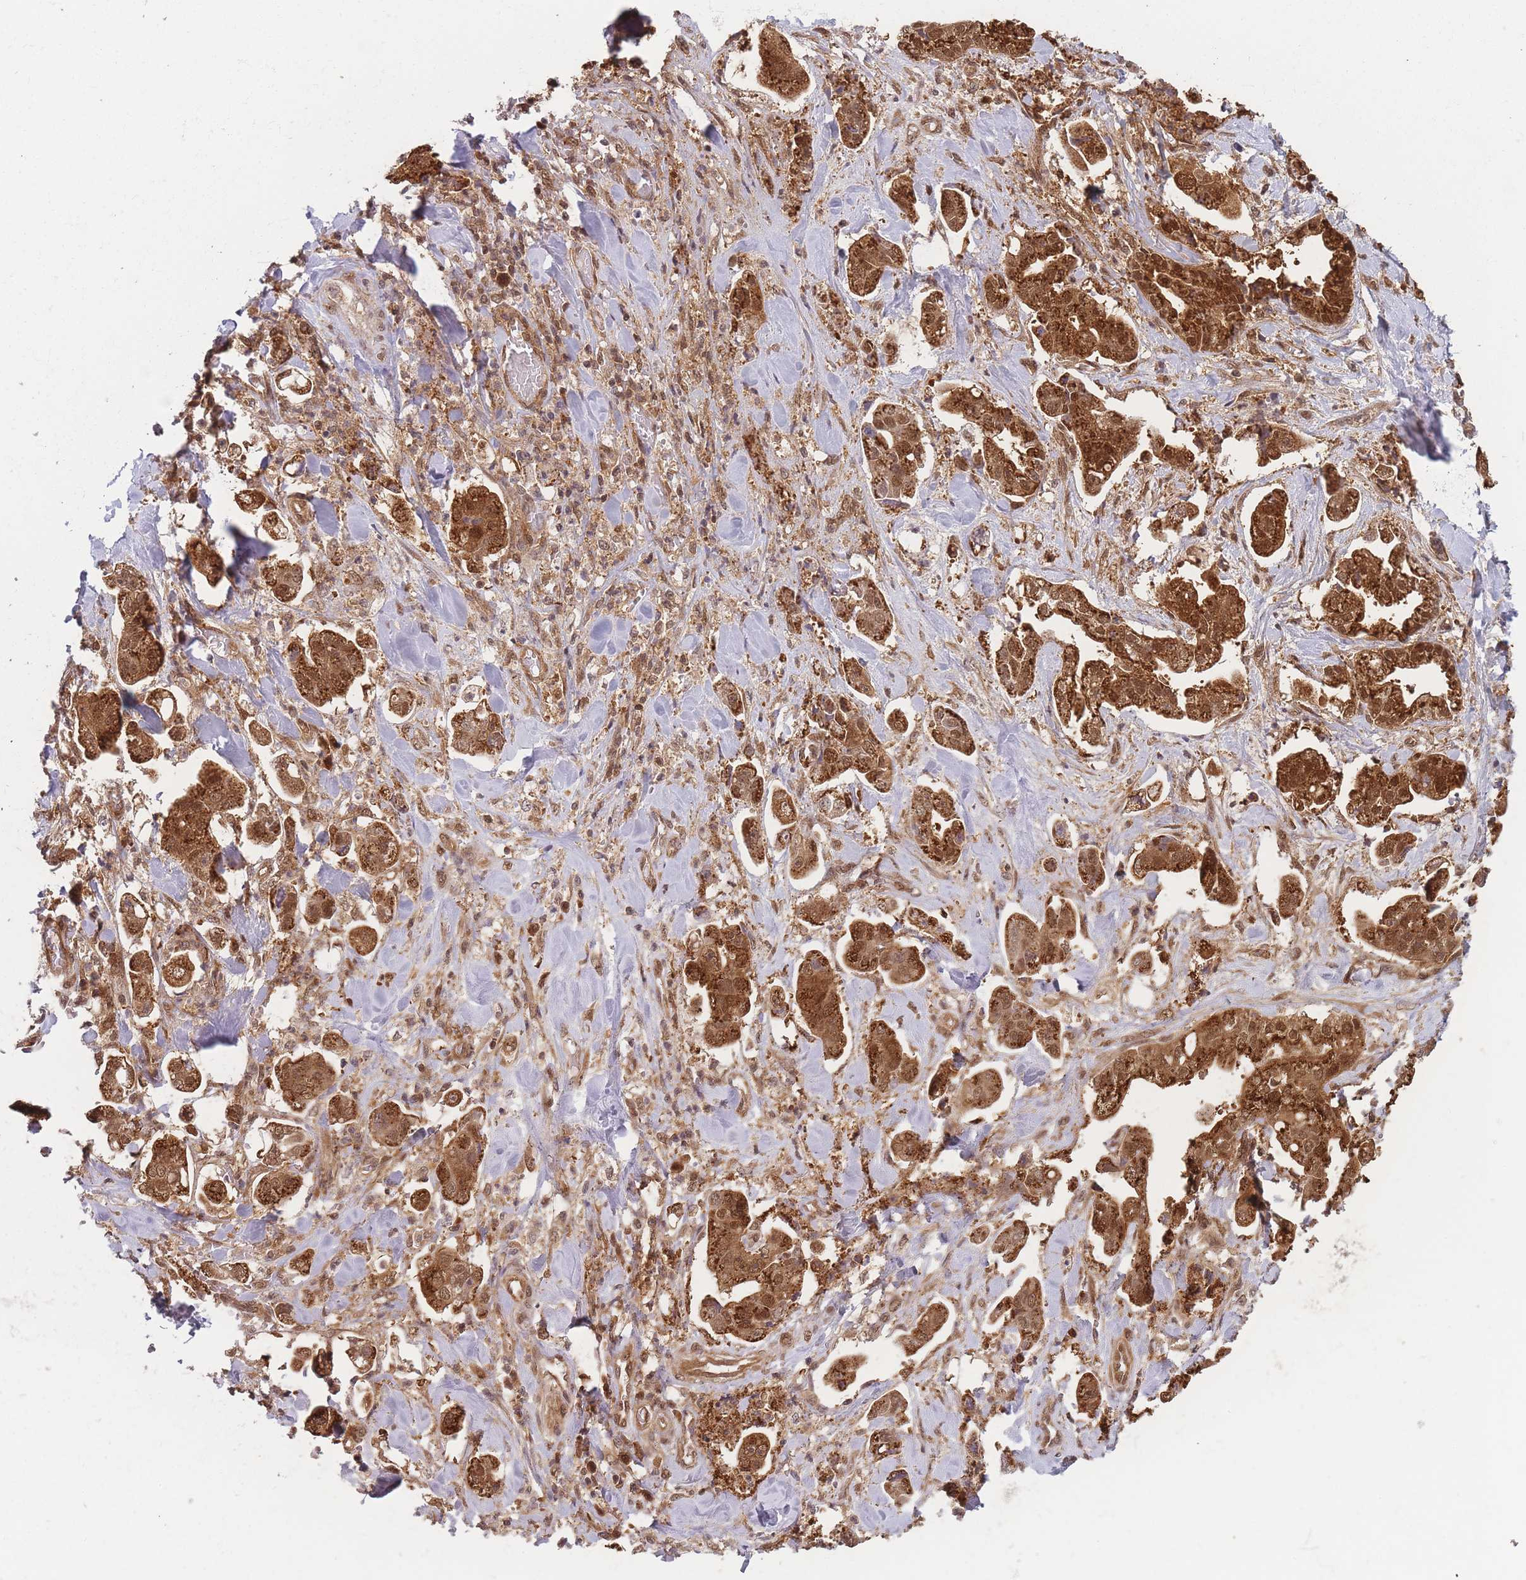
{"staining": {"intensity": "strong", "quantity": ">75%", "location": "cytoplasmic/membranous,nuclear"}, "tissue": "stomach cancer", "cell_type": "Tumor cells", "image_type": "cancer", "snomed": [{"axis": "morphology", "description": "Adenocarcinoma, NOS"}, {"axis": "topography", "description": "Stomach"}], "caption": "The micrograph reveals staining of stomach cancer (adenocarcinoma), revealing strong cytoplasmic/membranous and nuclear protein positivity (brown color) within tumor cells.", "gene": "MRI1", "patient": {"sex": "male", "age": 62}}